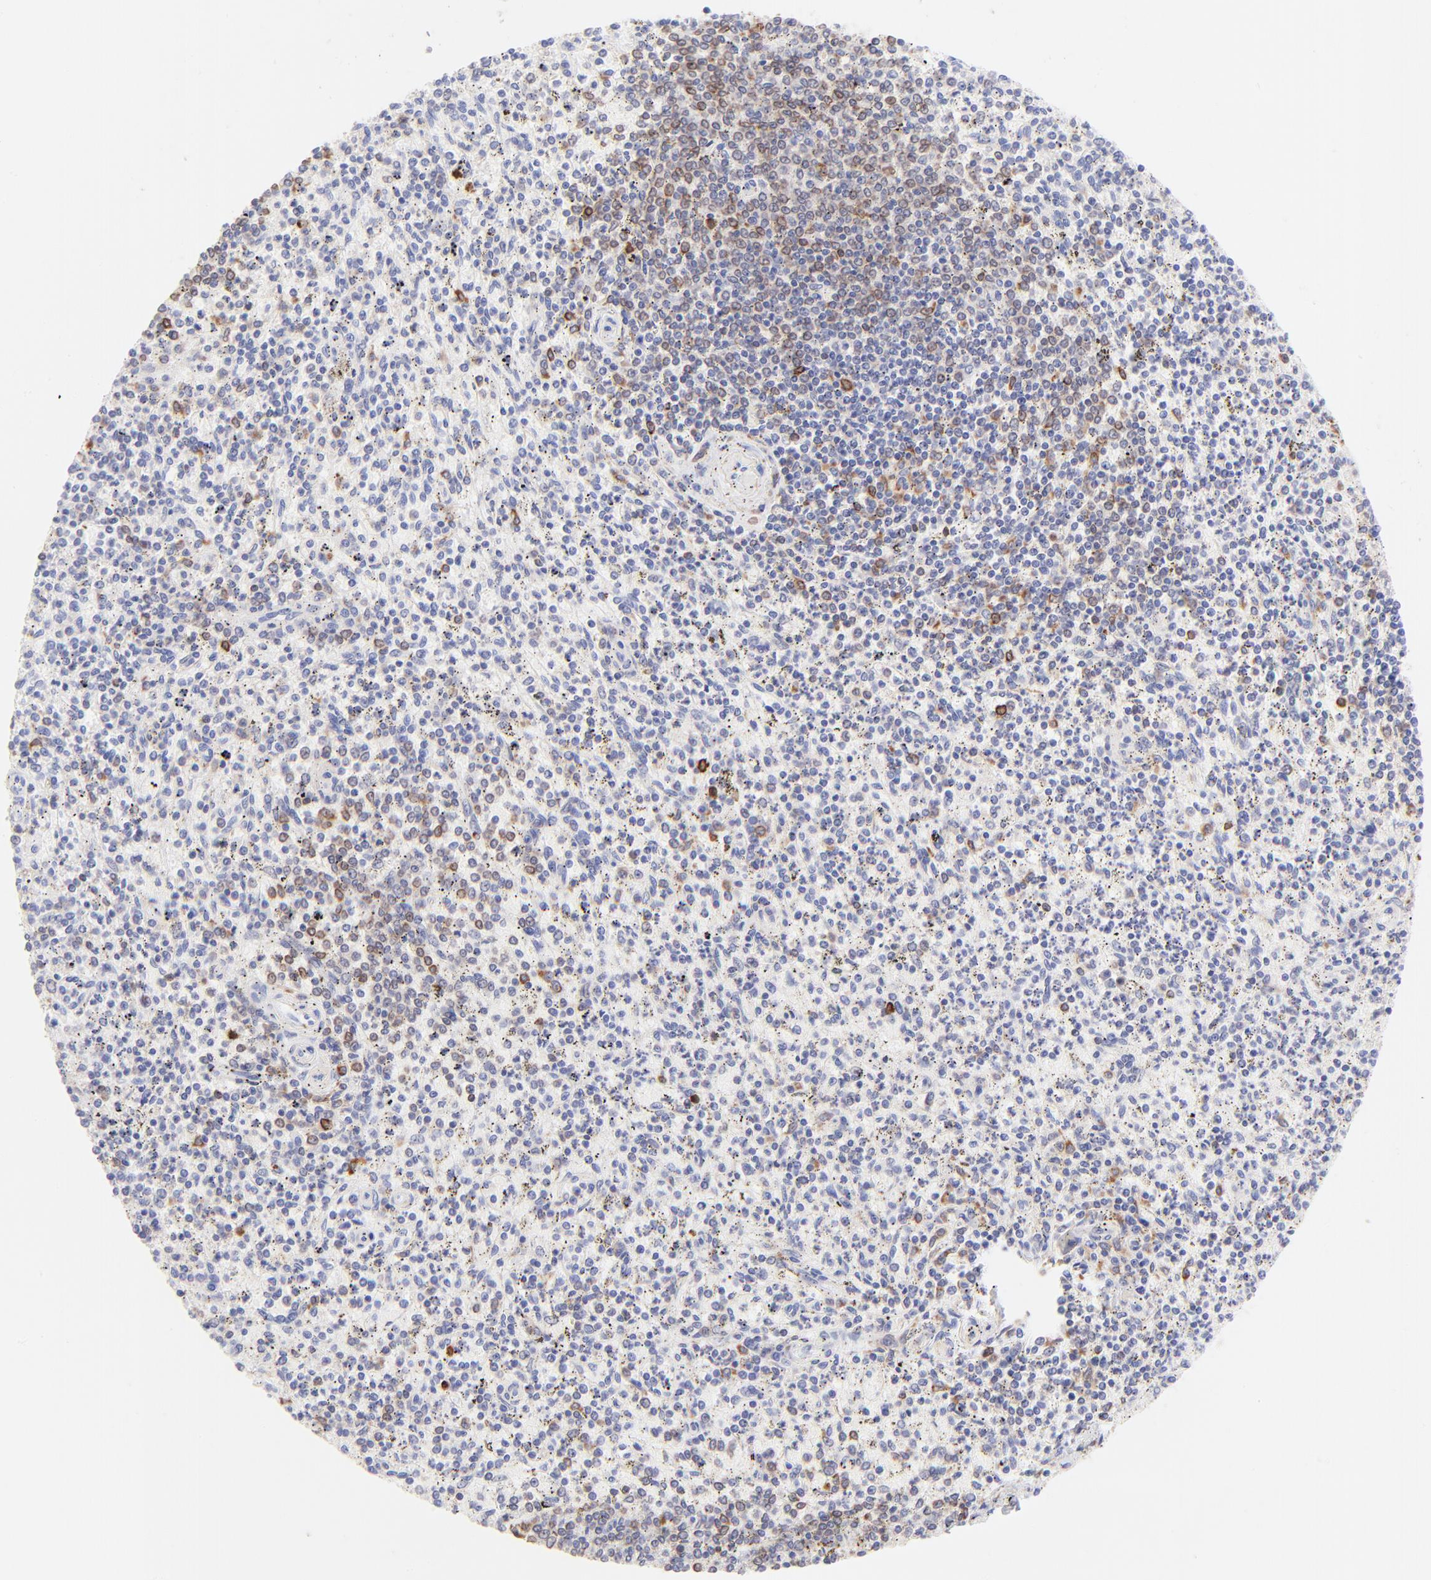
{"staining": {"intensity": "moderate", "quantity": "25%-75%", "location": "cytoplasmic/membranous"}, "tissue": "spleen", "cell_type": "Cells in red pulp", "image_type": "normal", "snomed": [{"axis": "morphology", "description": "Normal tissue, NOS"}, {"axis": "topography", "description": "Spleen"}], "caption": "Human spleen stained with a brown dye shows moderate cytoplasmic/membranous positive staining in approximately 25%-75% of cells in red pulp.", "gene": "IRAG2", "patient": {"sex": "male", "age": 72}}